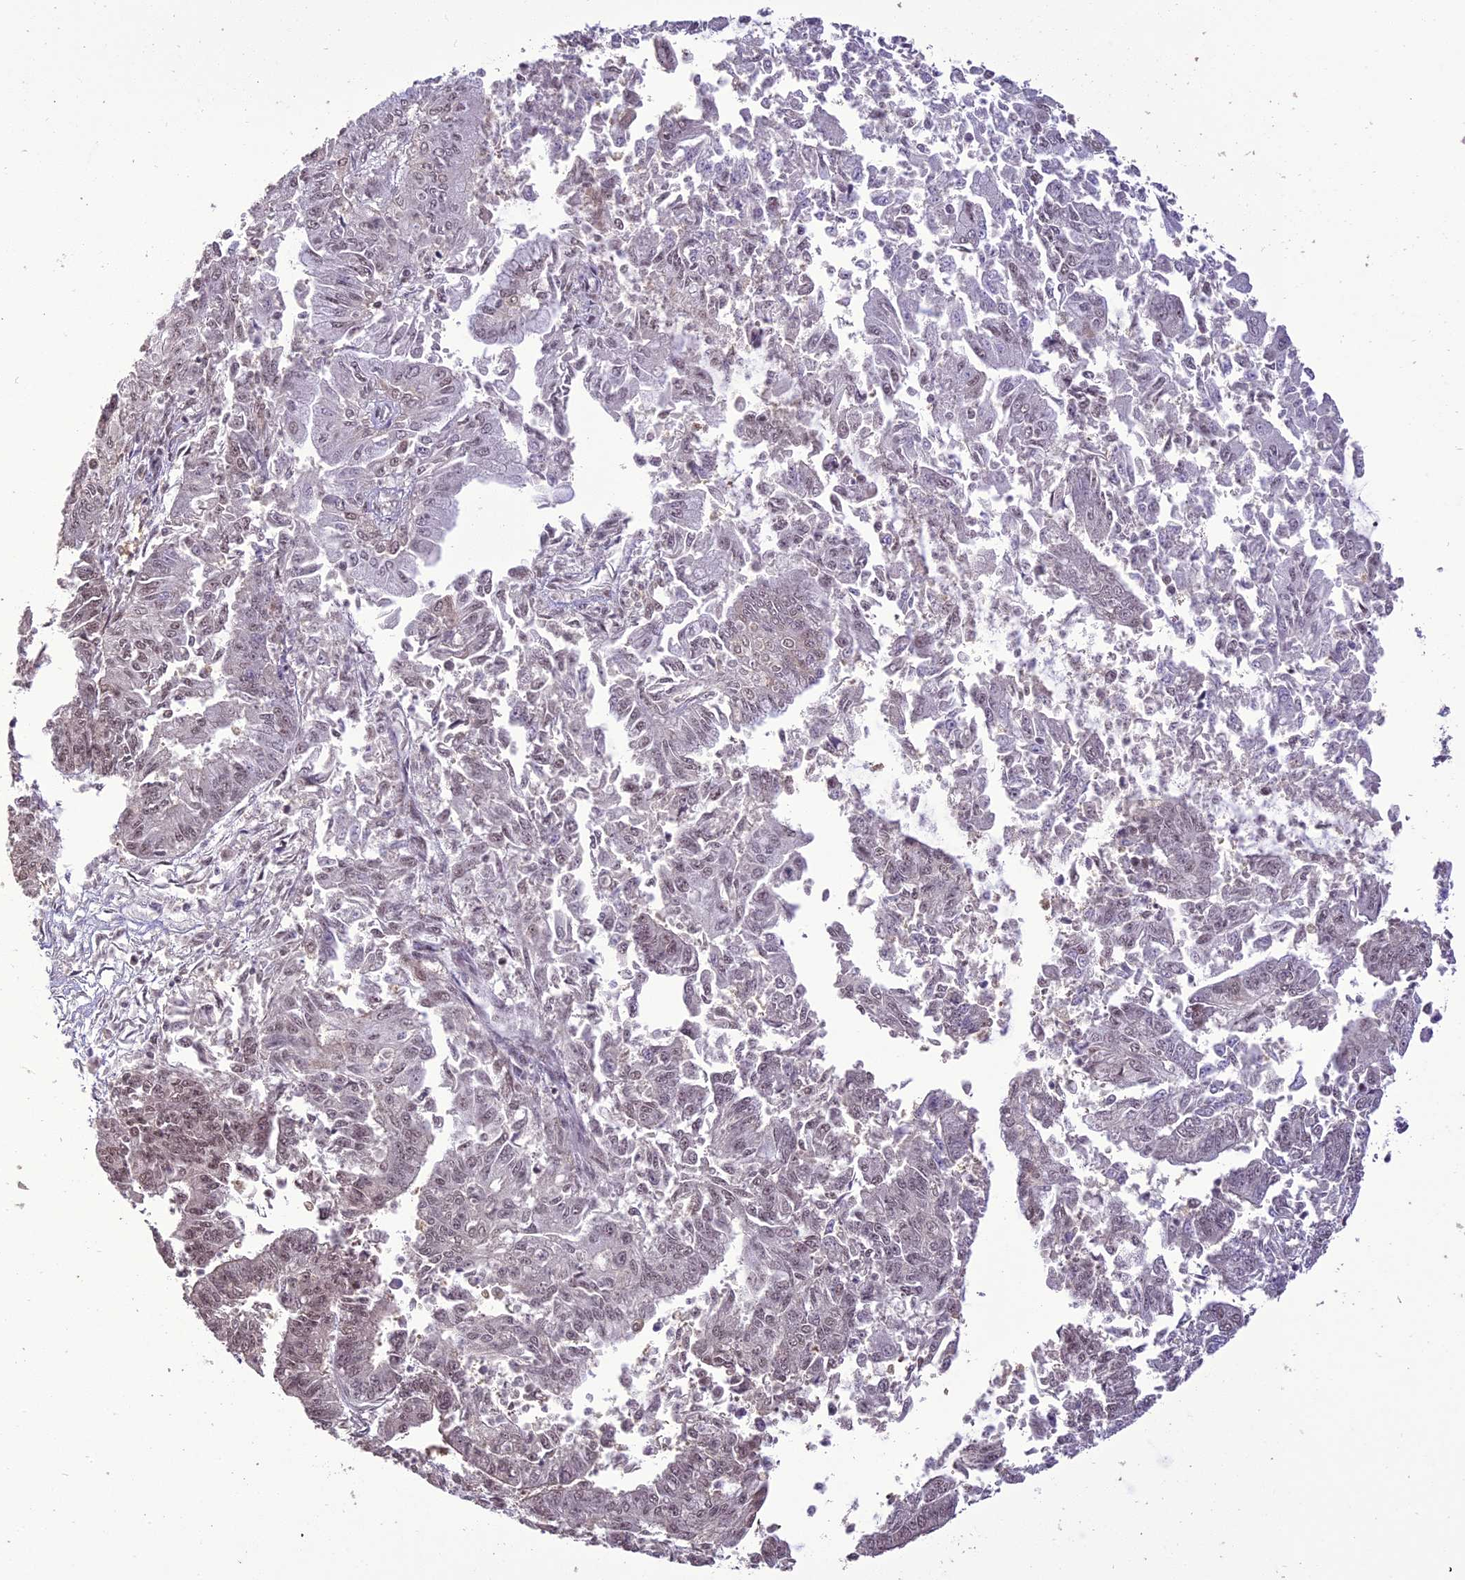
{"staining": {"intensity": "moderate", "quantity": "<25%", "location": "nuclear"}, "tissue": "endometrial cancer", "cell_type": "Tumor cells", "image_type": "cancer", "snomed": [{"axis": "morphology", "description": "Adenocarcinoma, NOS"}, {"axis": "topography", "description": "Endometrium"}], "caption": "Adenocarcinoma (endometrial) tissue demonstrates moderate nuclear expression in approximately <25% of tumor cells The staining is performed using DAB (3,3'-diaminobenzidine) brown chromogen to label protein expression. The nuclei are counter-stained blue using hematoxylin.", "gene": "TIGD7", "patient": {"sex": "female", "age": 73}}